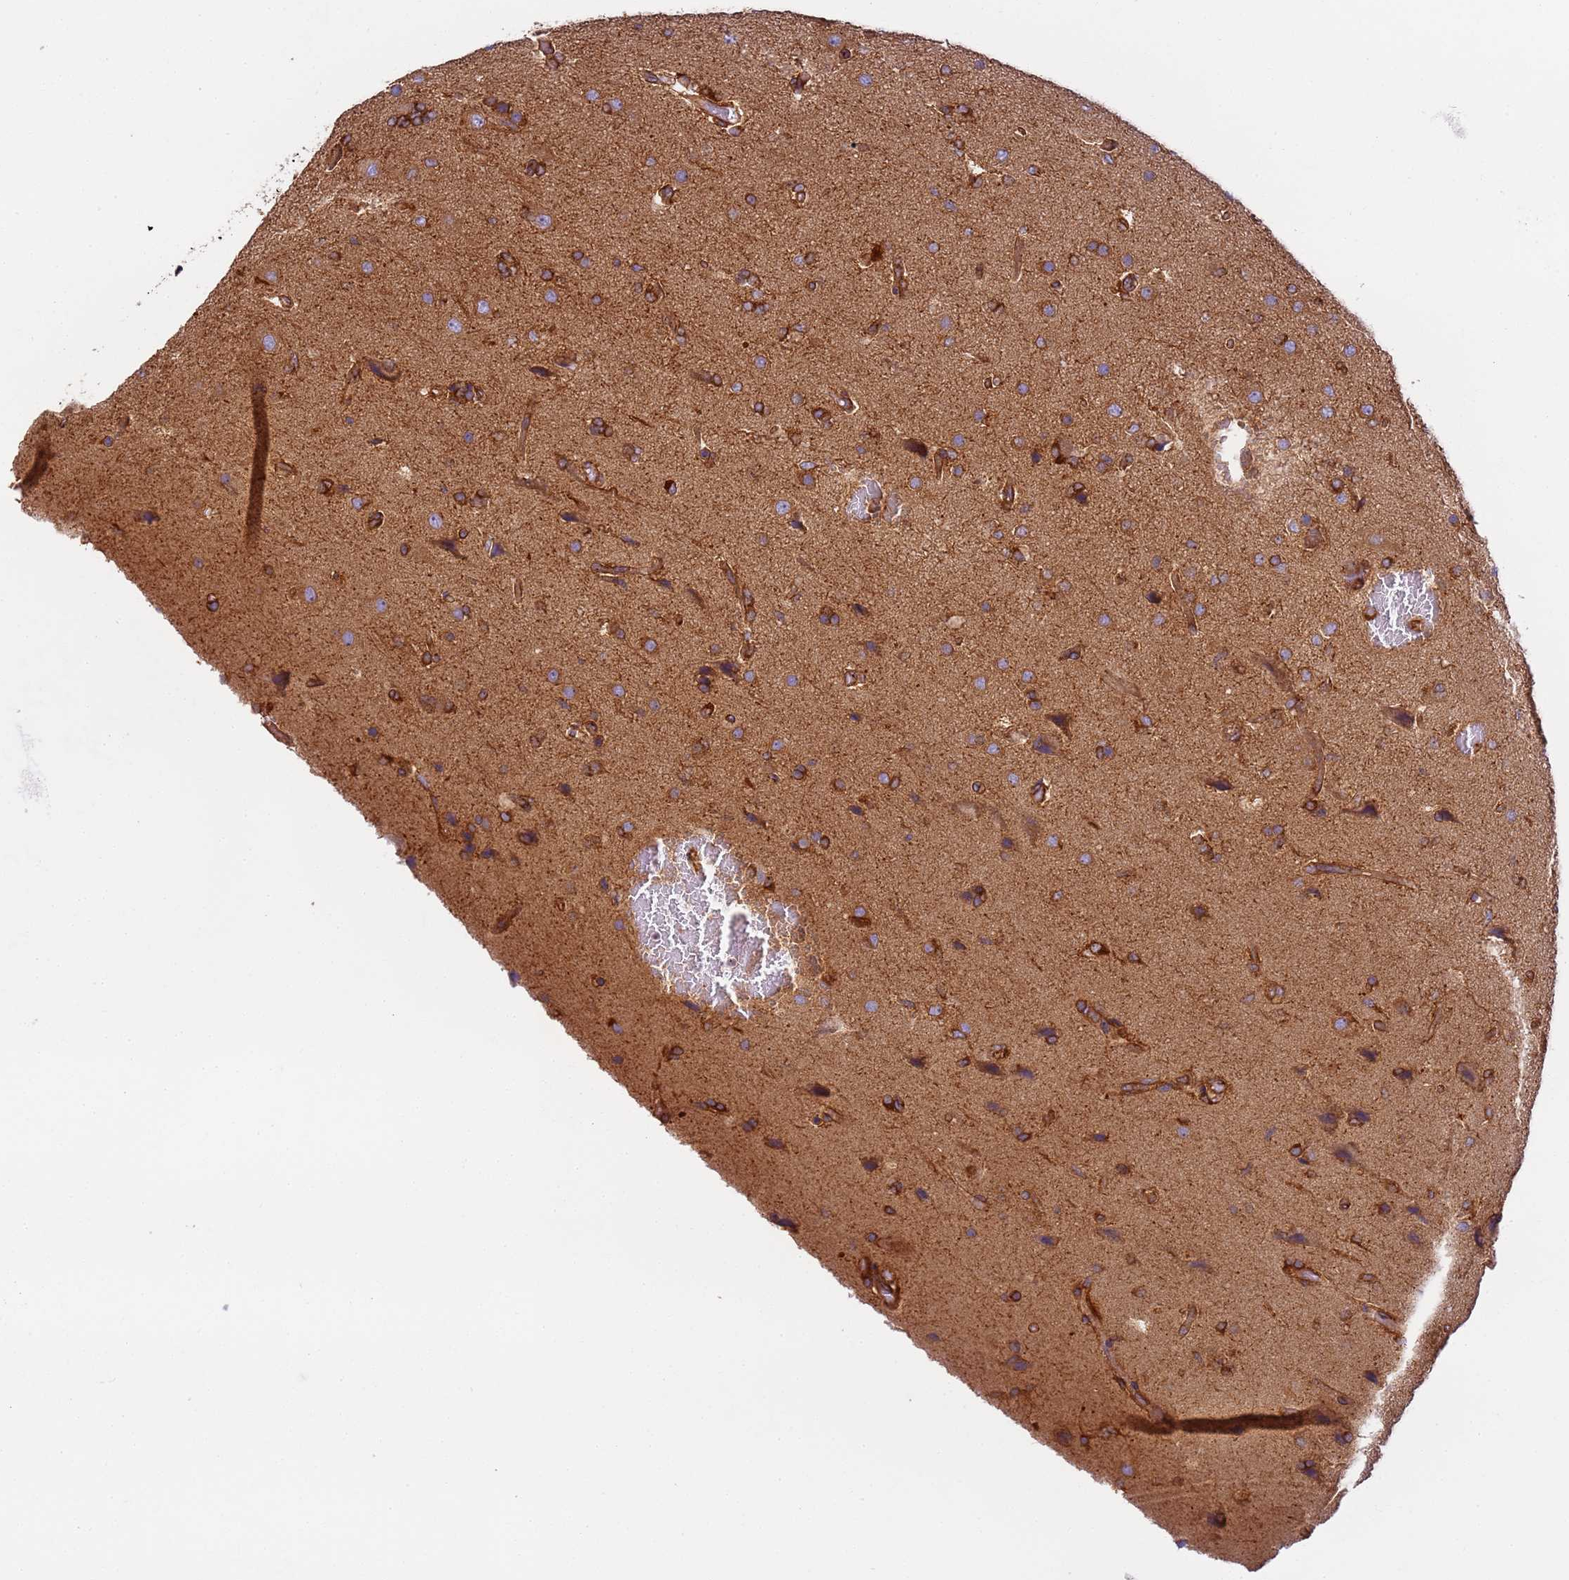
{"staining": {"intensity": "strong", "quantity": ">75%", "location": "cytoplasmic/membranous"}, "tissue": "glioma", "cell_type": "Tumor cells", "image_type": "cancer", "snomed": [{"axis": "morphology", "description": "Glioma, malignant, High grade"}, {"axis": "topography", "description": "Brain"}], "caption": "Immunohistochemistry (IHC) histopathology image of neoplastic tissue: glioma stained using IHC exhibits high levels of strong protein expression localized specifically in the cytoplasmic/membranous of tumor cells, appearing as a cytoplasmic/membranous brown color.", "gene": "DYNC1I2", "patient": {"sex": "female", "age": 74}}